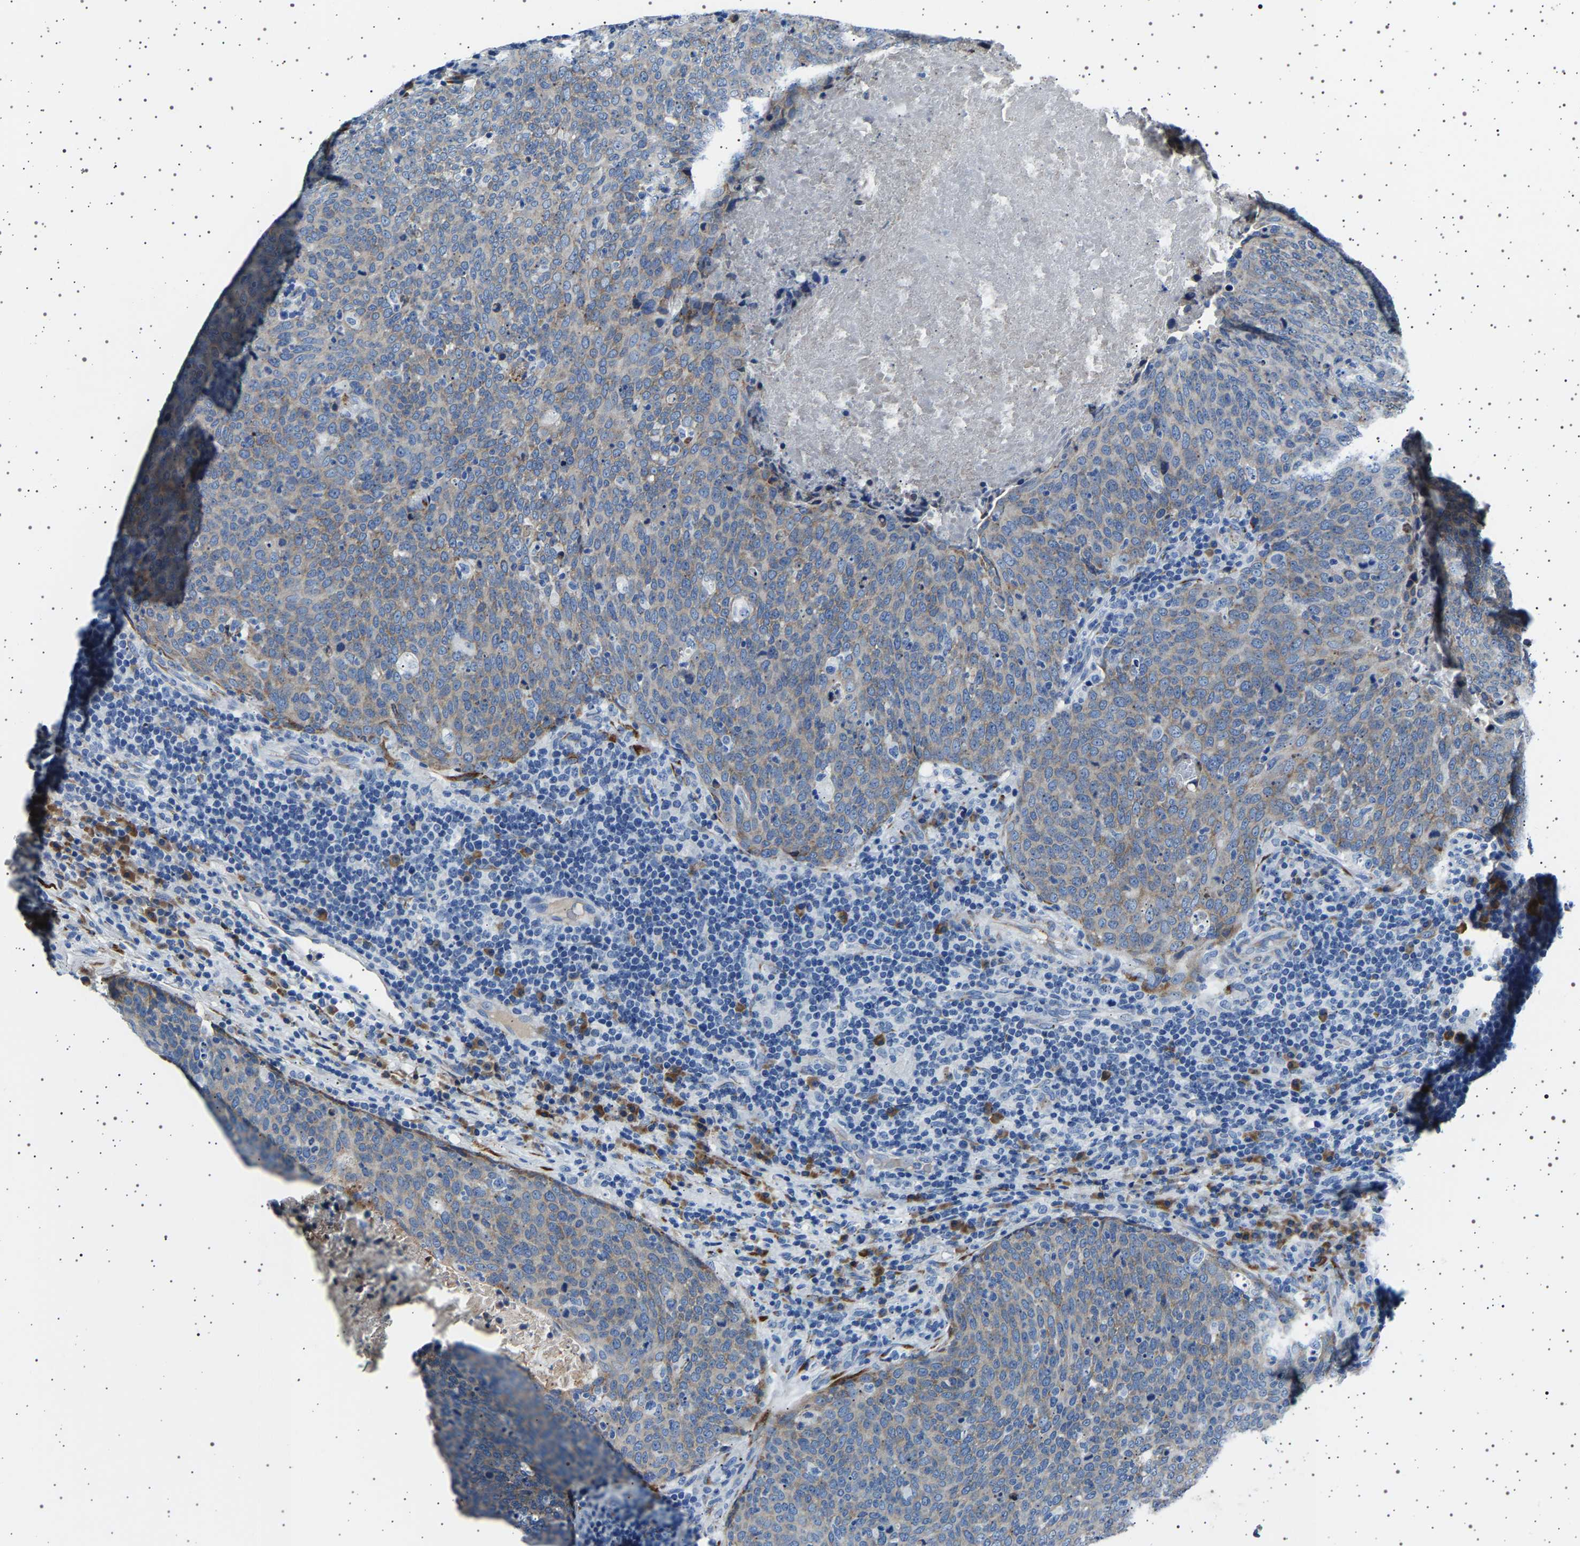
{"staining": {"intensity": "weak", "quantity": ">75%", "location": "cytoplasmic/membranous"}, "tissue": "head and neck cancer", "cell_type": "Tumor cells", "image_type": "cancer", "snomed": [{"axis": "morphology", "description": "Squamous cell carcinoma, NOS"}, {"axis": "morphology", "description": "Squamous cell carcinoma, metastatic, NOS"}, {"axis": "topography", "description": "Lymph node"}, {"axis": "topography", "description": "Head-Neck"}], "caption": "A brown stain shows weak cytoplasmic/membranous positivity of a protein in human head and neck squamous cell carcinoma tumor cells.", "gene": "FTCD", "patient": {"sex": "male", "age": 62}}